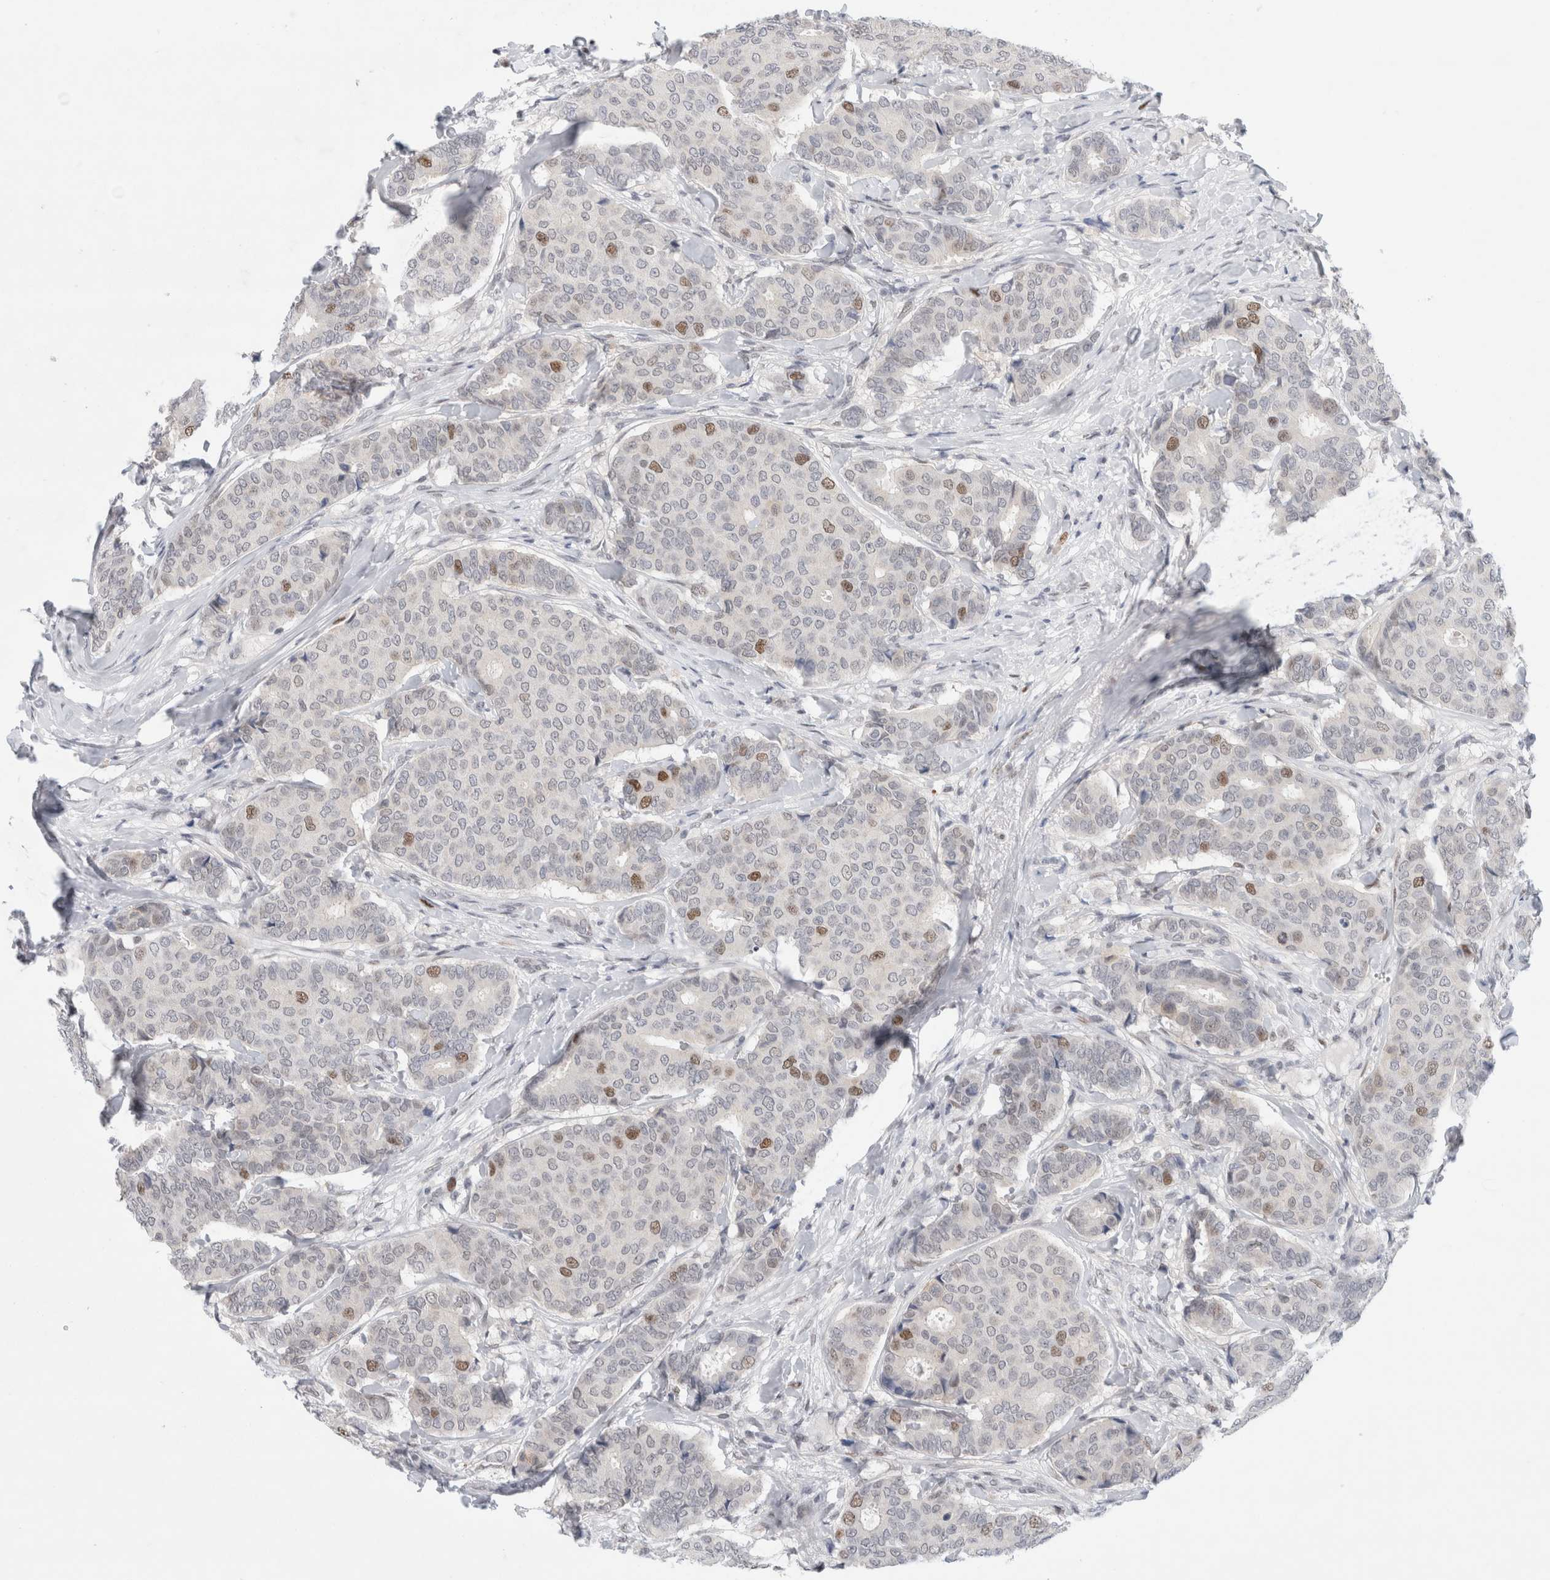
{"staining": {"intensity": "moderate", "quantity": "<25%", "location": "nuclear"}, "tissue": "breast cancer", "cell_type": "Tumor cells", "image_type": "cancer", "snomed": [{"axis": "morphology", "description": "Duct carcinoma"}, {"axis": "topography", "description": "Breast"}], "caption": "Protein staining of breast cancer (invasive ductal carcinoma) tissue shows moderate nuclear positivity in about <25% of tumor cells.", "gene": "KNL1", "patient": {"sex": "female", "age": 75}}